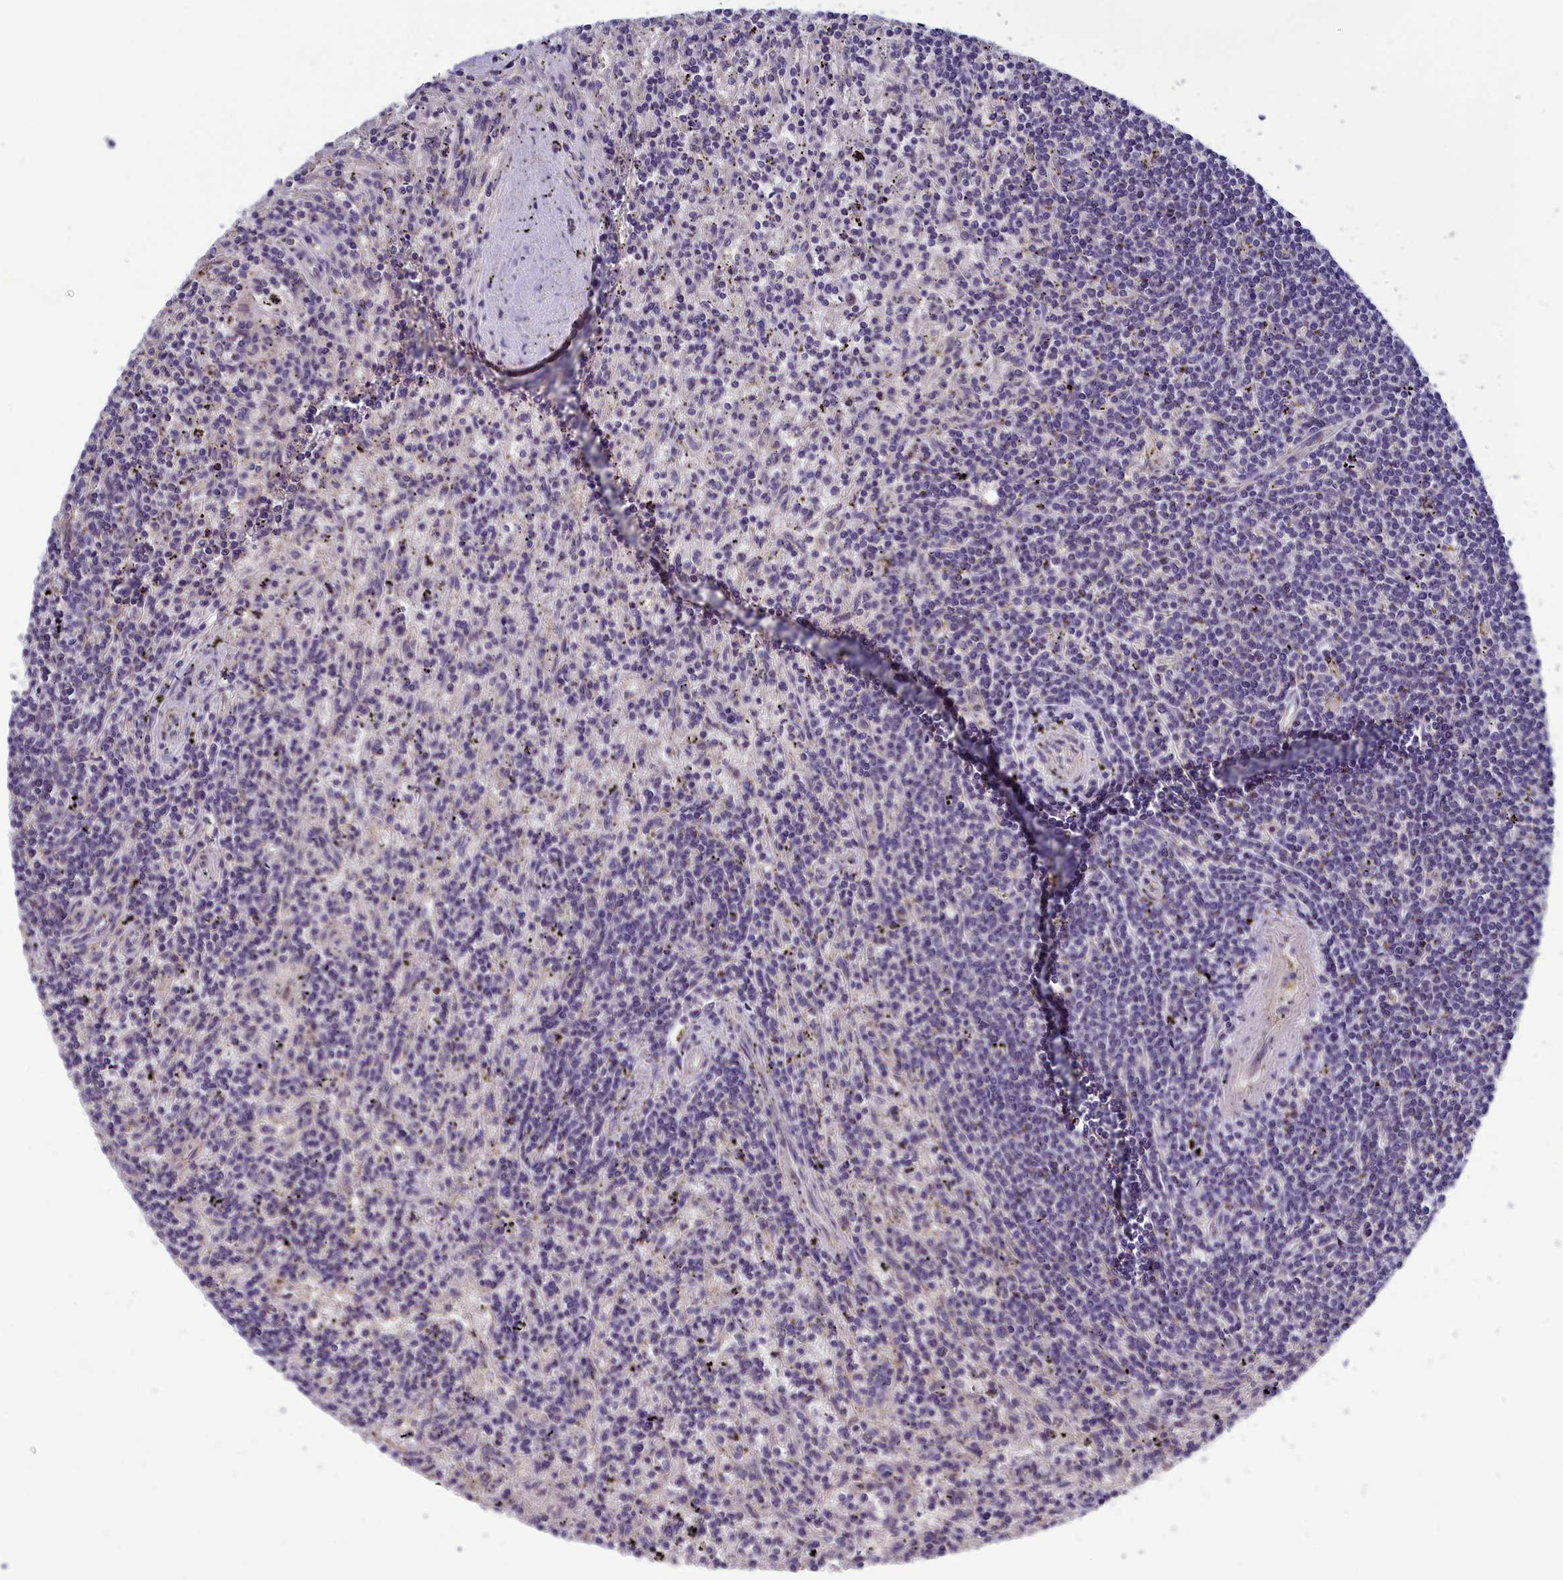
{"staining": {"intensity": "negative", "quantity": "none", "location": "none"}, "tissue": "lymphoma", "cell_type": "Tumor cells", "image_type": "cancer", "snomed": [{"axis": "morphology", "description": "Malignant lymphoma, non-Hodgkin's type, Low grade"}, {"axis": "topography", "description": "Spleen"}], "caption": "Immunohistochemistry (IHC) of malignant lymphoma, non-Hodgkin's type (low-grade) demonstrates no expression in tumor cells. (DAB (3,3'-diaminobenzidine) immunohistochemistry (IHC) visualized using brightfield microscopy, high magnification).", "gene": "HECA", "patient": {"sex": "male", "age": 76}}